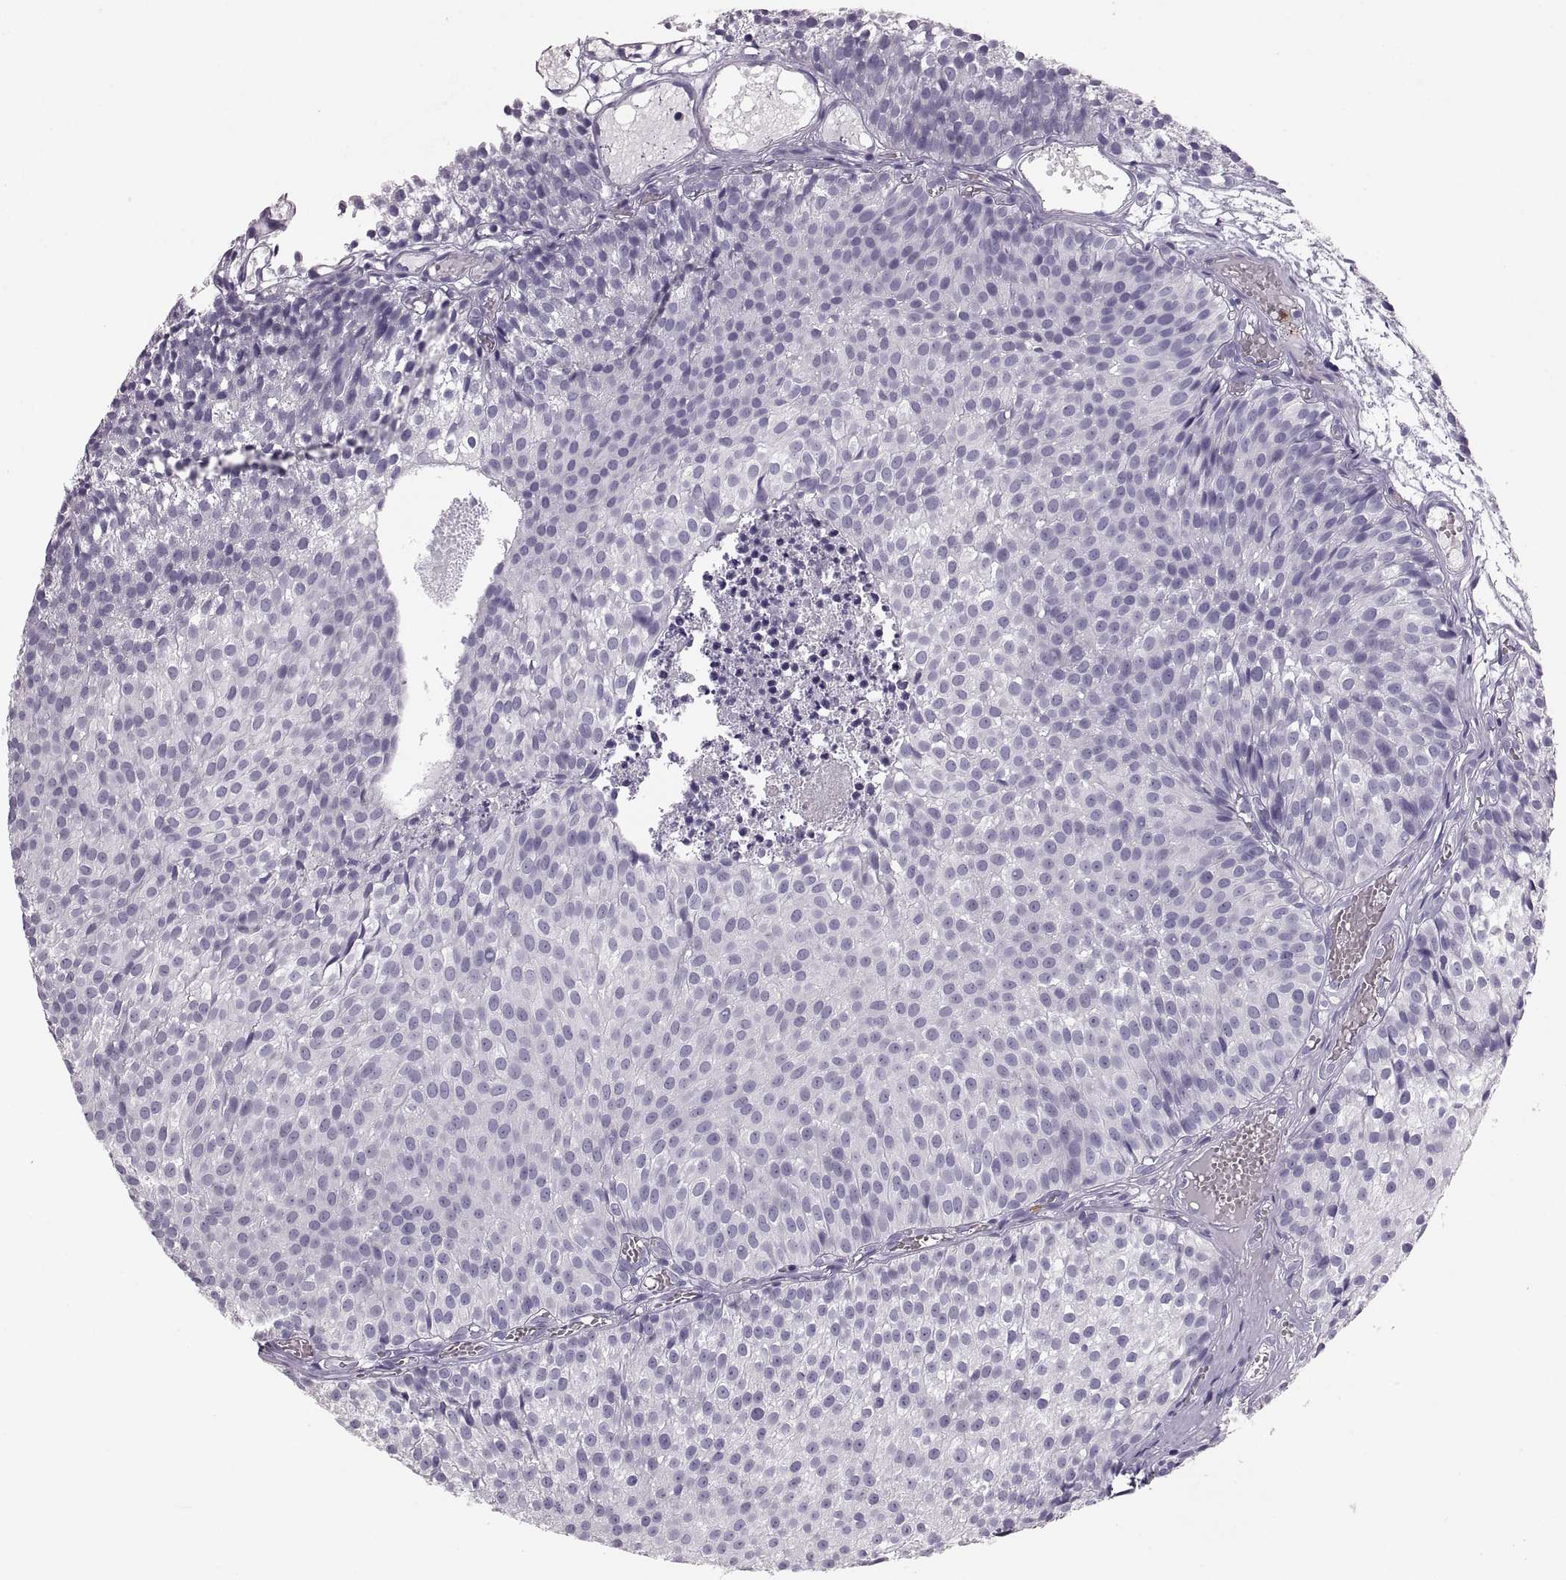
{"staining": {"intensity": "negative", "quantity": "none", "location": "none"}, "tissue": "urothelial cancer", "cell_type": "Tumor cells", "image_type": "cancer", "snomed": [{"axis": "morphology", "description": "Urothelial carcinoma, Low grade"}, {"axis": "topography", "description": "Urinary bladder"}], "caption": "This is an immunohistochemistry histopathology image of human urothelial cancer. There is no positivity in tumor cells.", "gene": "MILR1", "patient": {"sex": "male", "age": 63}}